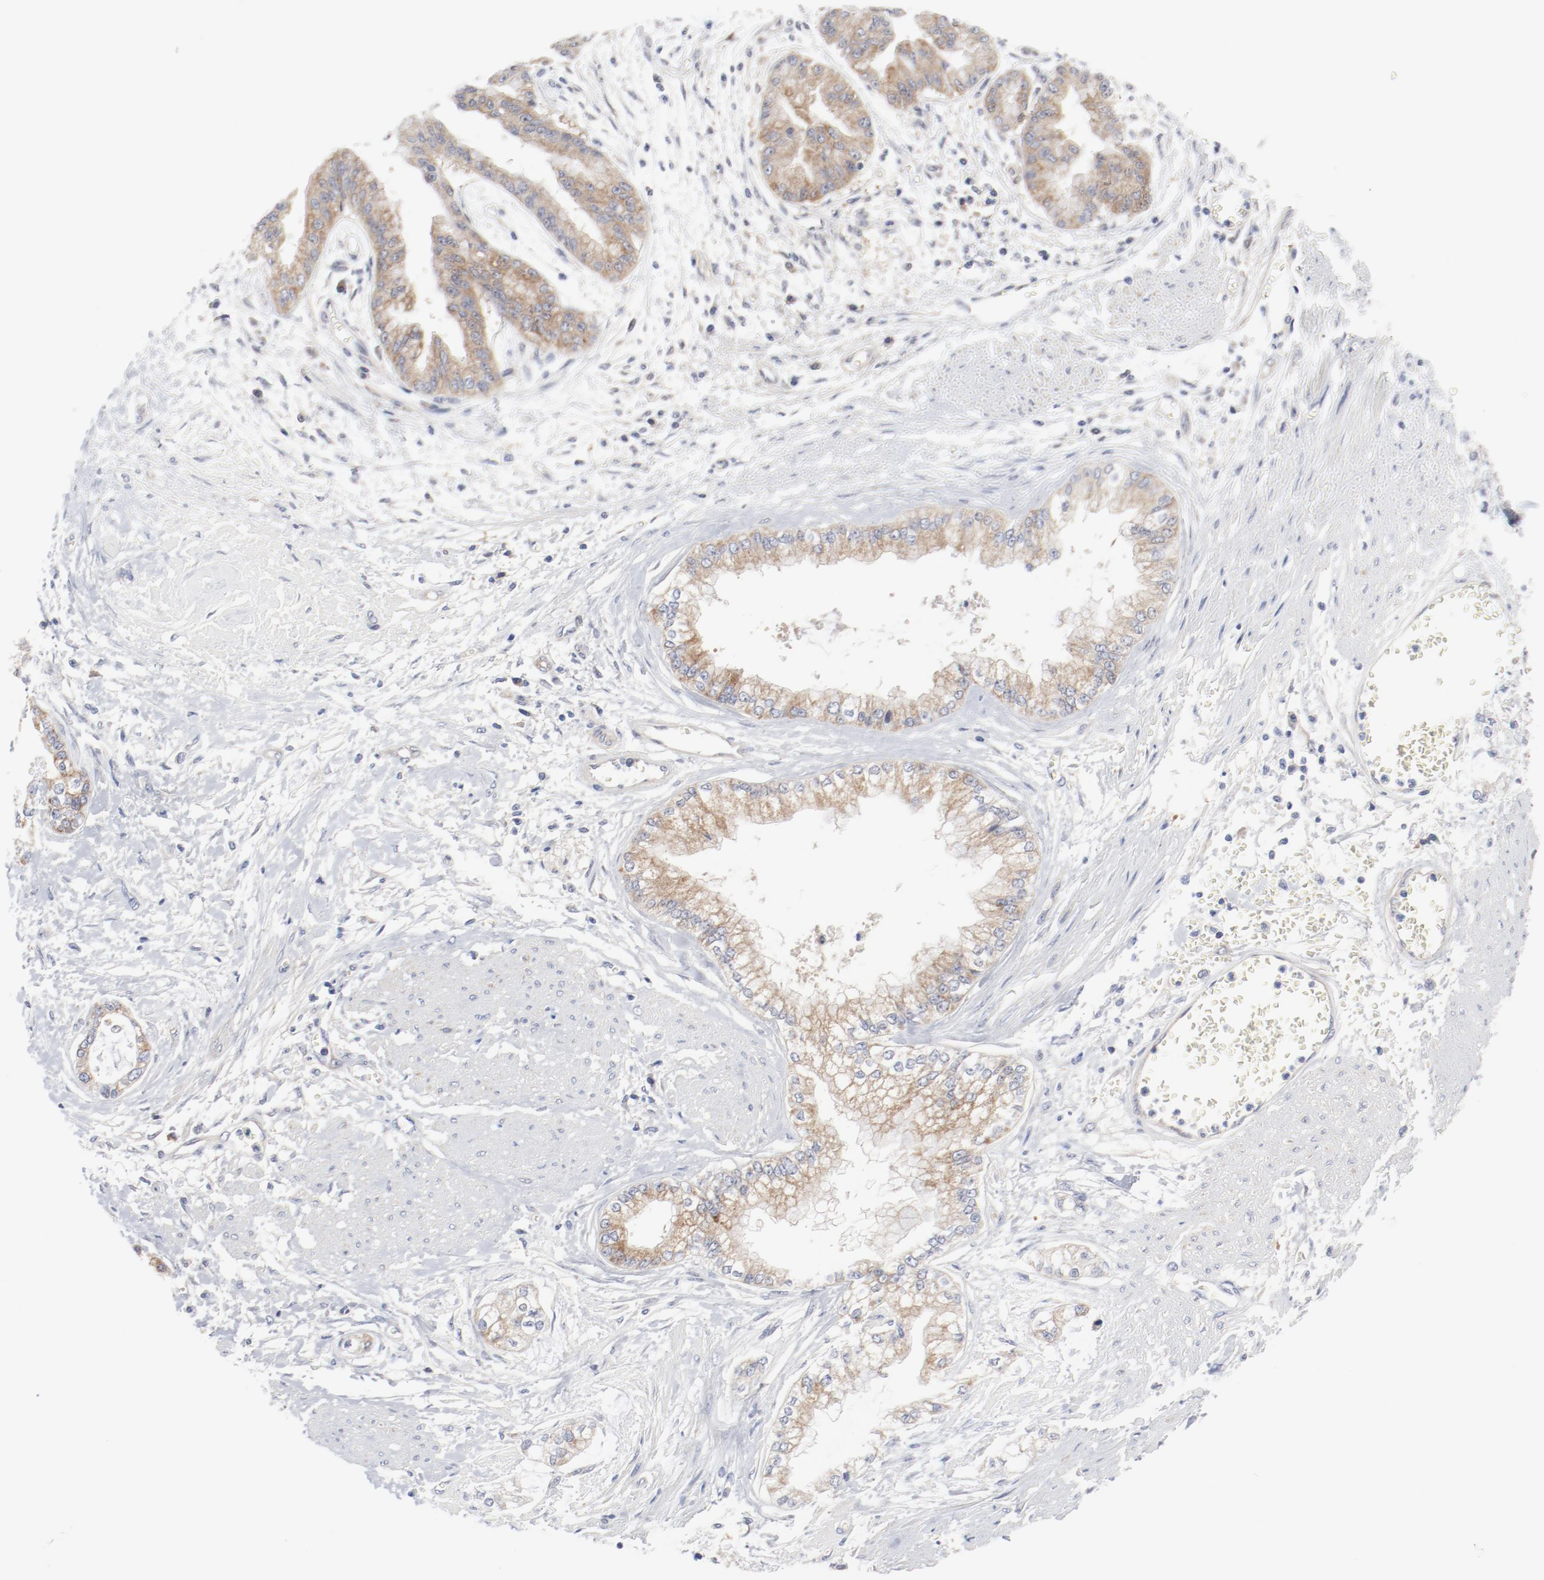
{"staining": {"intensity": "weak", "quantity": ">75%", "location": "cytoplasmic/membranous"}, "tissue": "liver cancer", "cell_type": "Tumor cells", "image_type": "cancer", "snomed": [{"axis": "morphology", "description": "Cholangiocarcinoma"}, {"axis": "topography", "description": "Liver"}], "caption": "IHC of cholangiocarcinoma (liver) exhibits low levels of weak cytoplasmic/membranous positivity in about >75% of tumor cells.", "gene": "BAD", "patient": {"sex": "female", "age": 79}}